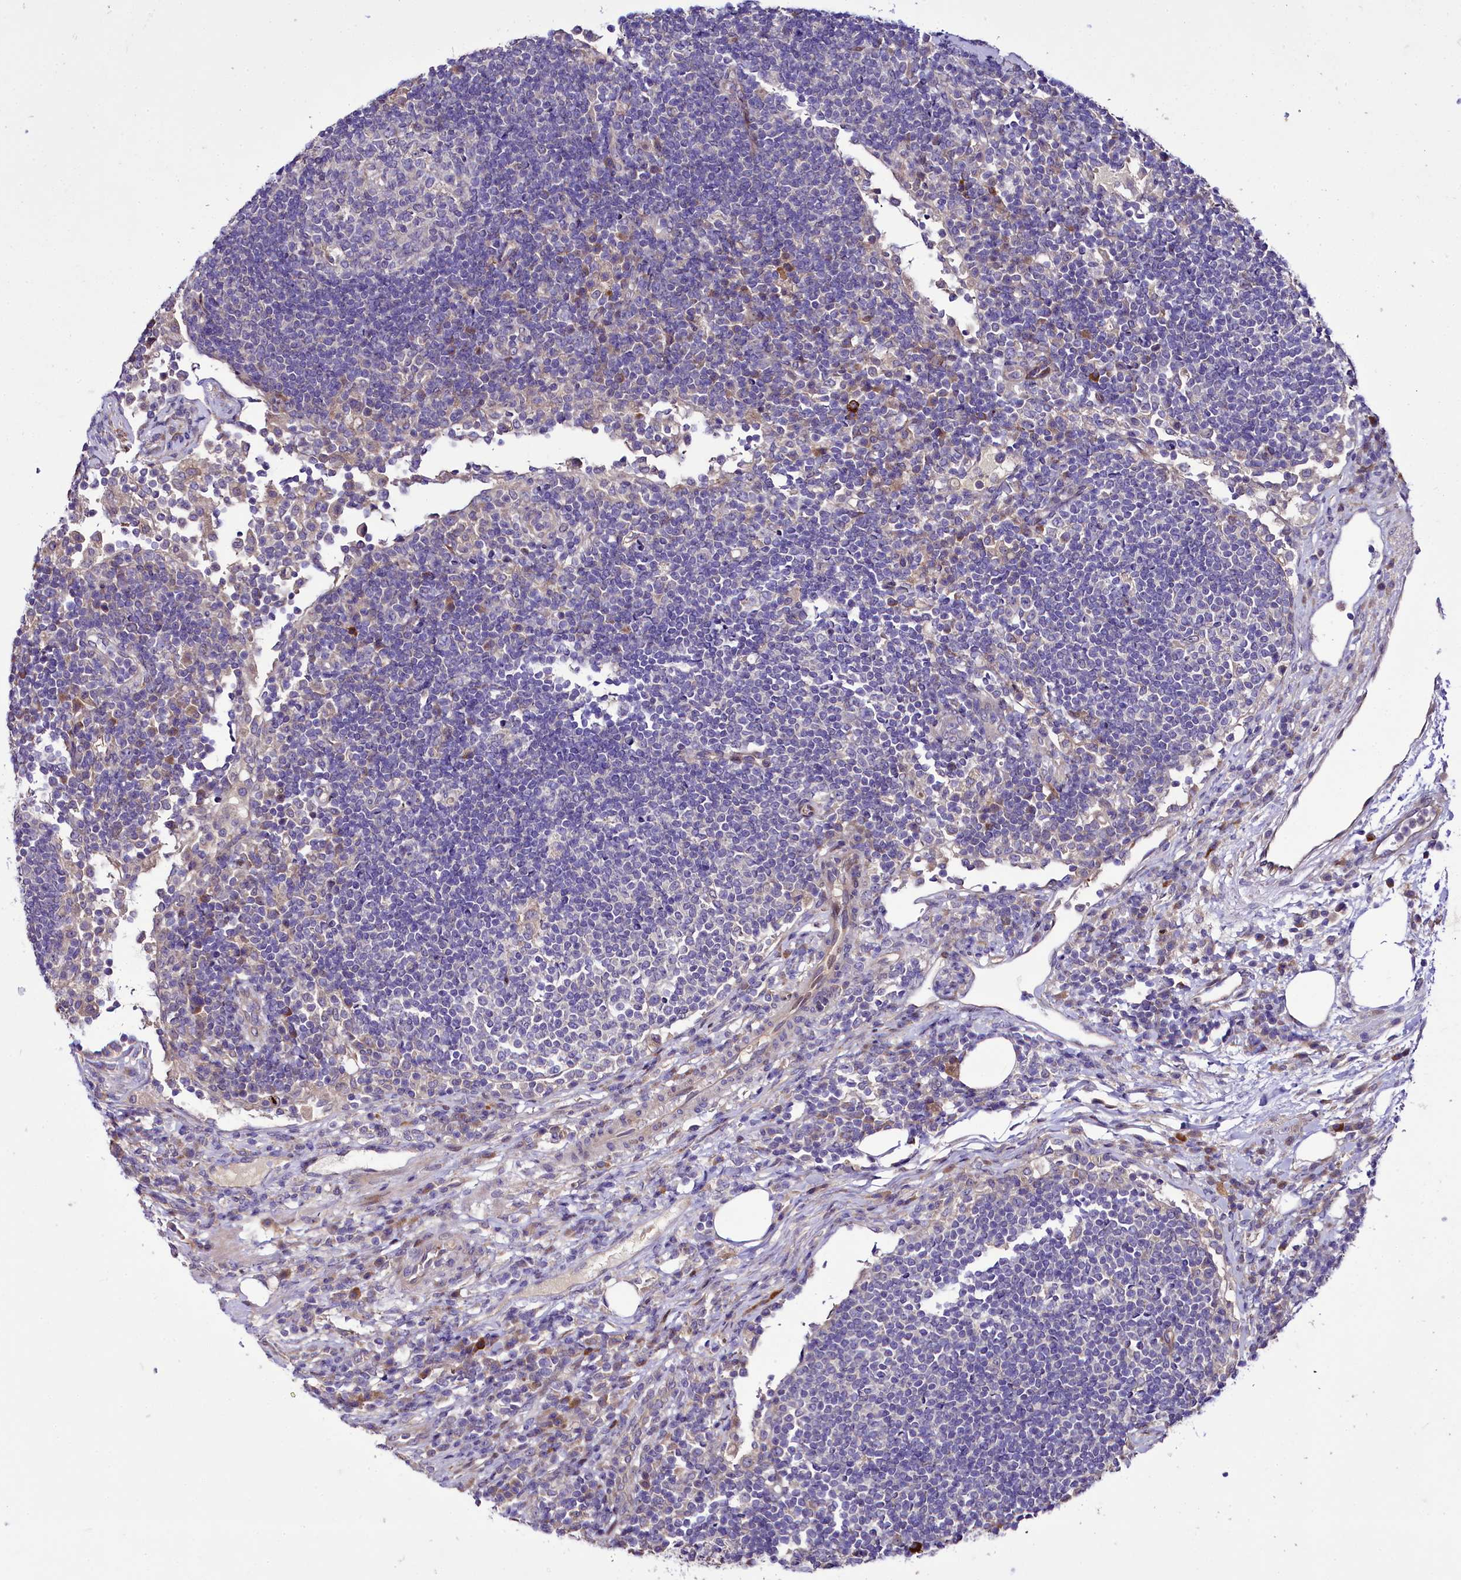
{"staining": {"intensity": "negative", "quantity": "none", "location": "none"}, "tissue": "lymph node", "cell_type": "Germinal center cells", "image_type": "normal", "snomed": [{"axis": "morphology", "description": "Normal tissue, NOS"}, {"axis": "topography", "description": "Lymph node"}], "caption": "This is a image of IHC staining of unremarkable lymph node, which shows no expression in germinal center cells. (DAB (3,3'-diaminobenzidine) IHC visualized using brightfield microscopy, high magnification).", "gene": "ZC3H12C", "patient": {"sex": "female", "age": 53}}